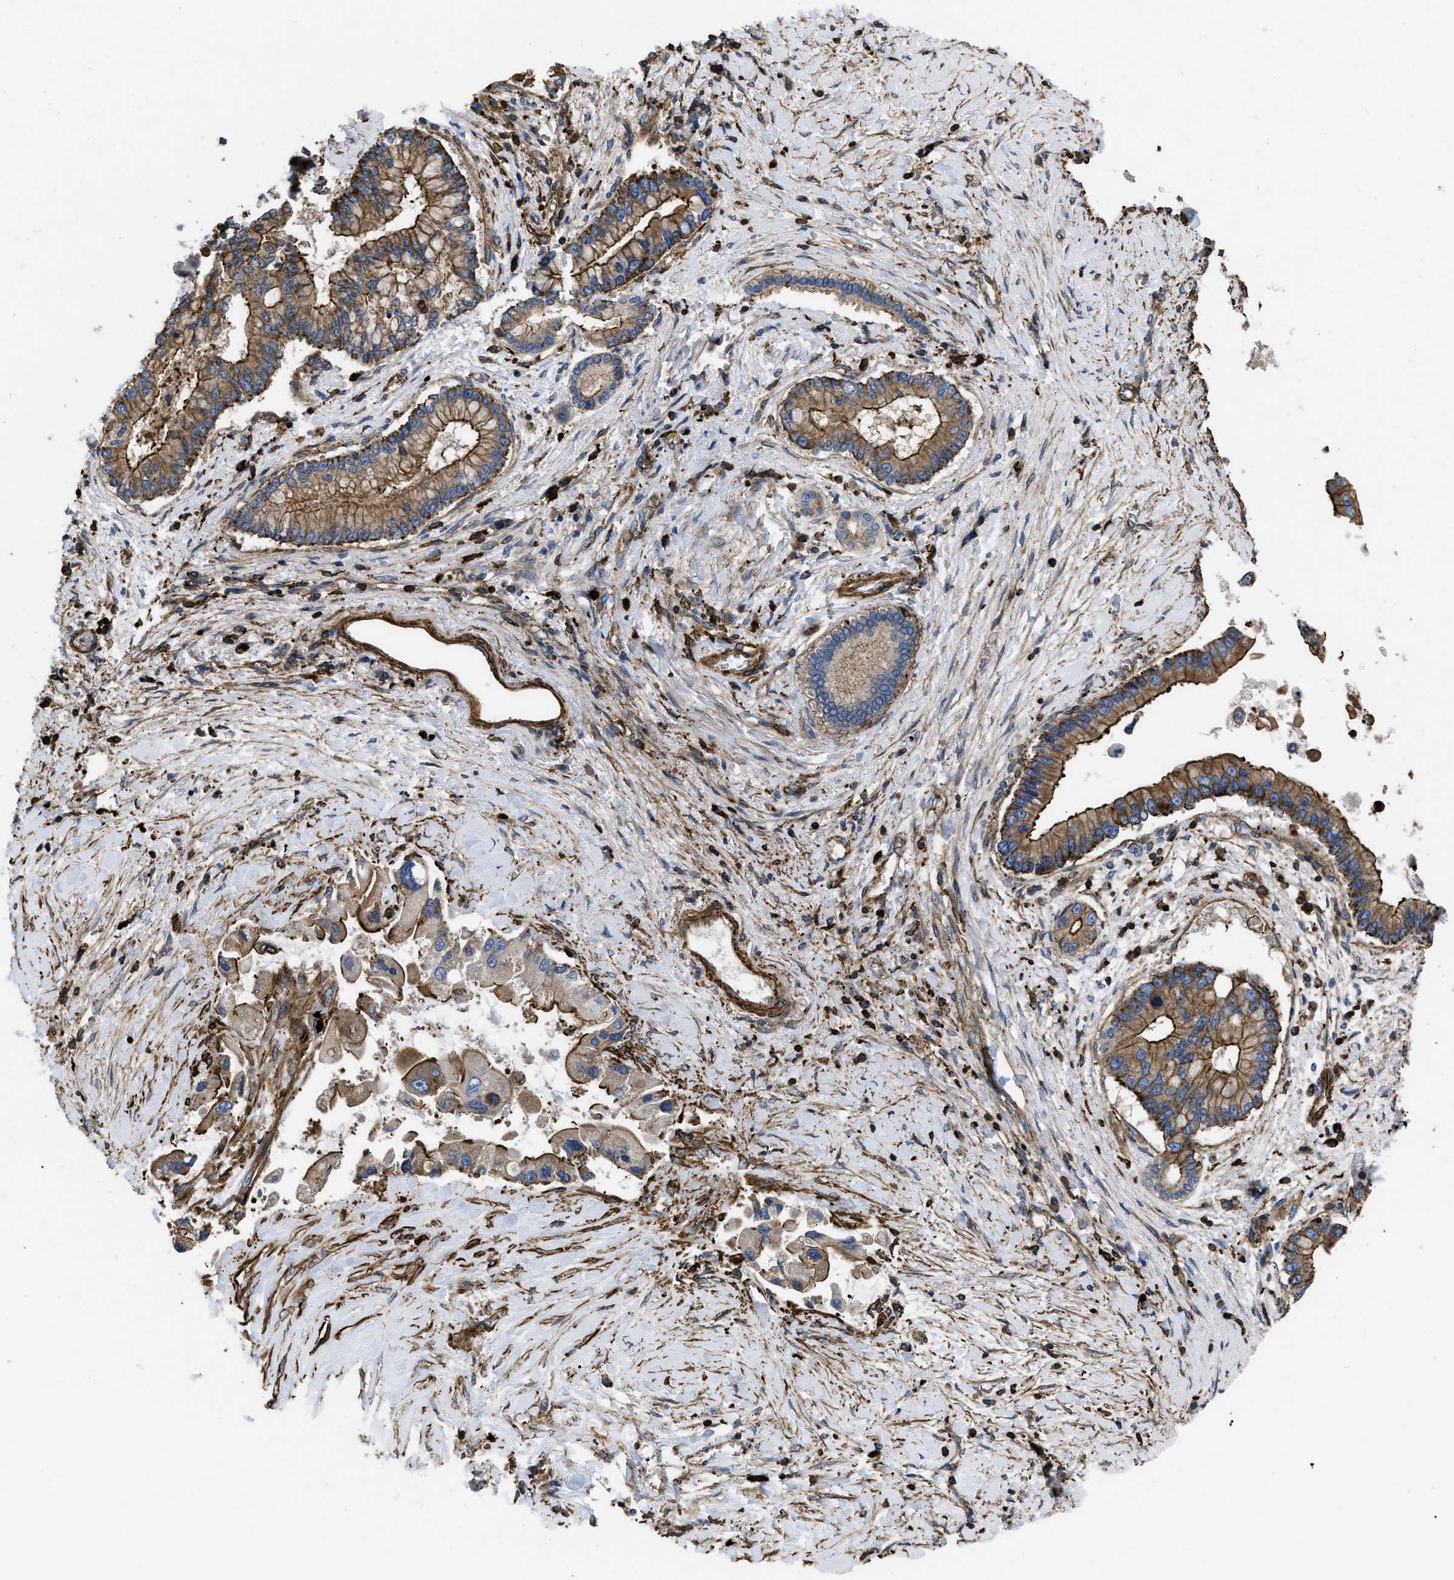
{"staining": {"intensity": "strong", "quantity": ">75%", "location": "cytoplasmic/membranous"}, "tissue": "liver cancer", "cell_type": "Tumor cells", "image_type": "cancer", "snomed": [{"axis": "morphology", "description": "Cholangiocarcinoma"}, {"axis": "topography", "description": "Liver"}], "caption": "Immunohistochemical staining of human liver cancer displays high levels of strong cytoplasmic/membranous positivity in approximately >75% of tumor cells.", "gene": "SCUBE2", "patient": {"sex": "male", "age": 50}}